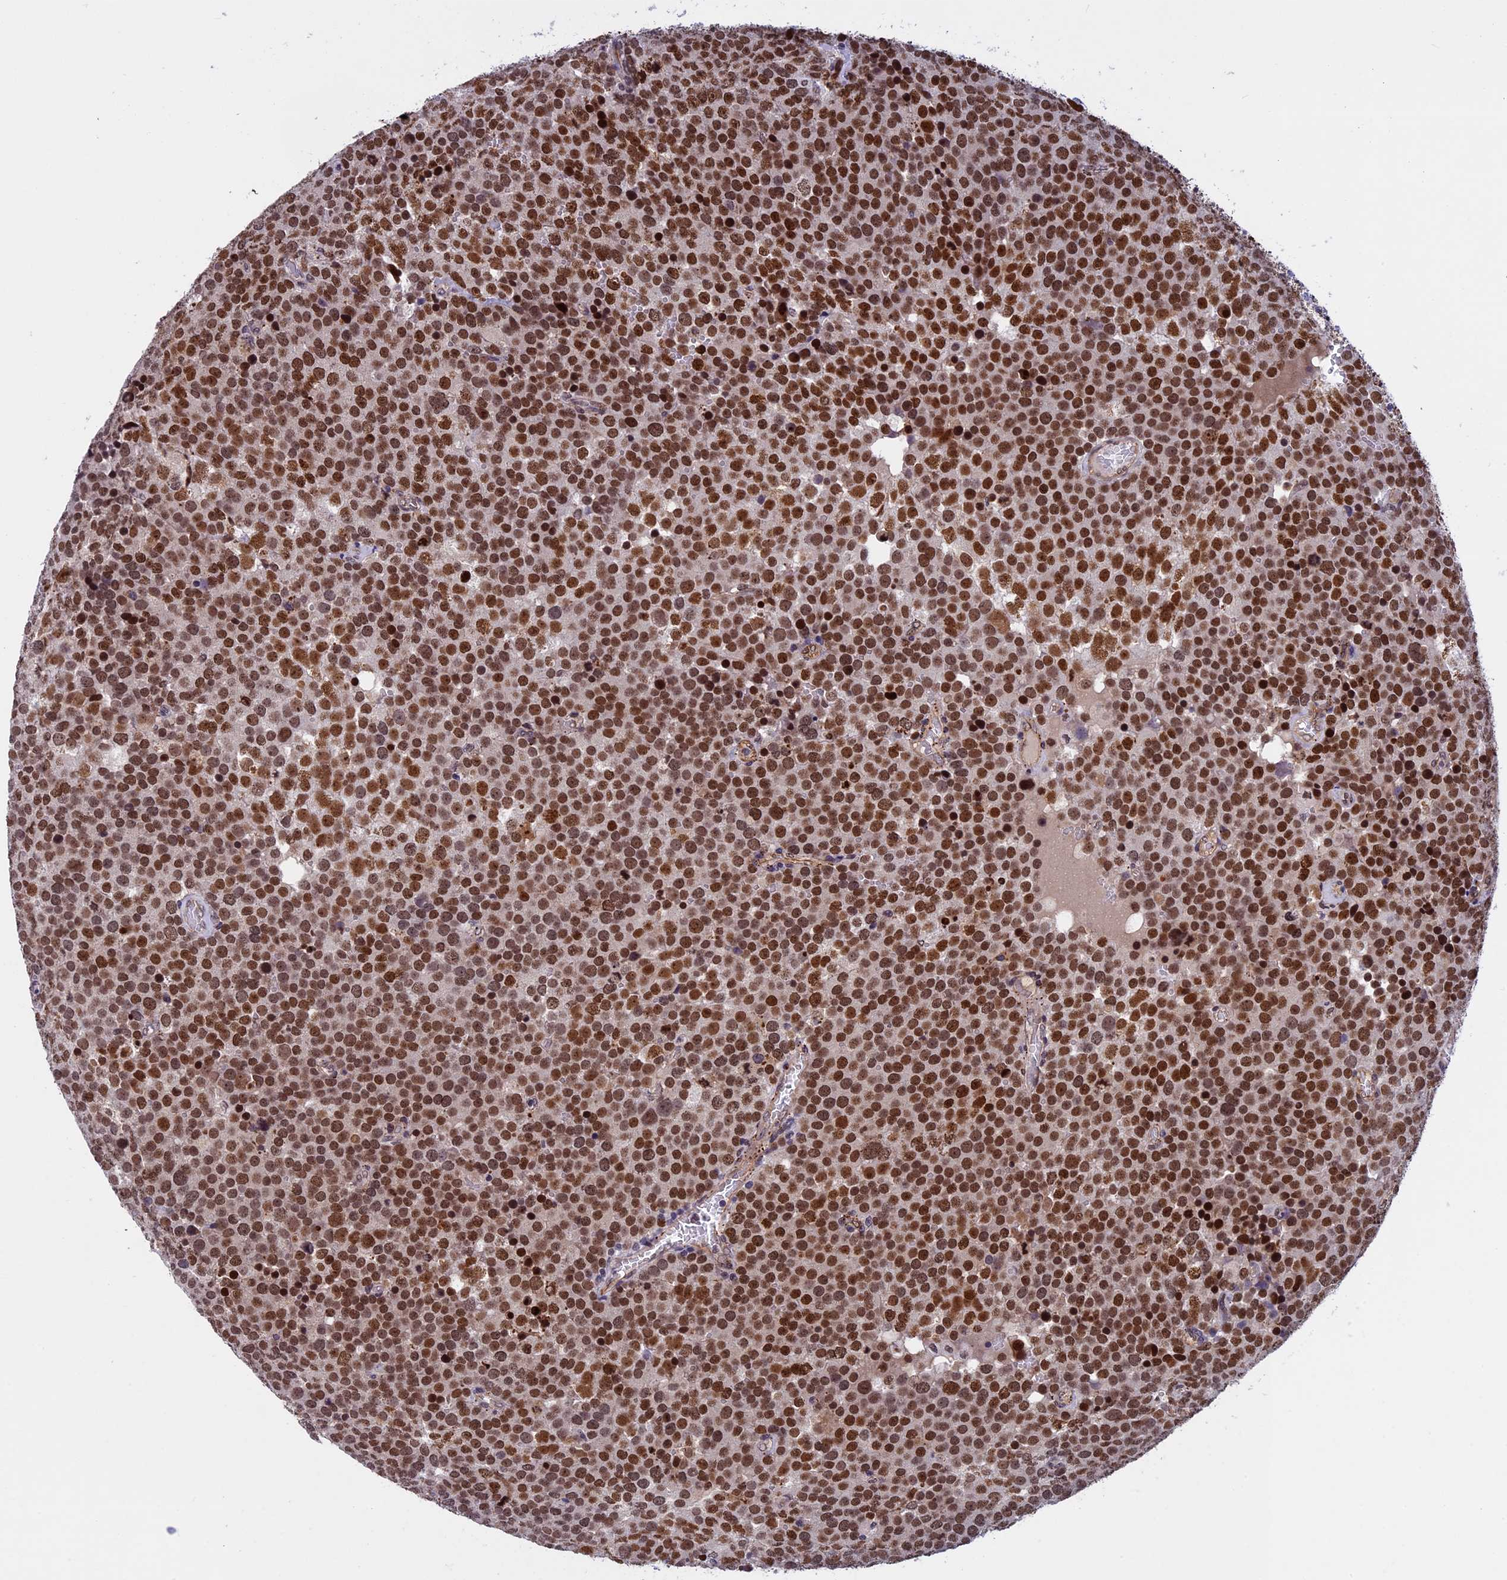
{"staining": {"intensity": "strong", "quantity": ">75%", "location": "nuclear"}, "tissue": "testis cancer", "cell_type": "Tumor cells", "image_type": "cancer", "snomed": [{"axis": "morphology", "description": "Seminoma, NOS"}, {"axis": "topography", "description": "Testis"}], "caption": "This micrograph exhibits testis cancer (seminoma) stained with immunohistochemistry to label a protein in brown. The nuclear of tumor cells show strong positivity for the protein. Nuclei are counter-stained blue.", "gene": "NIPBL", "patient": {"sex": "male", "age": 71}}